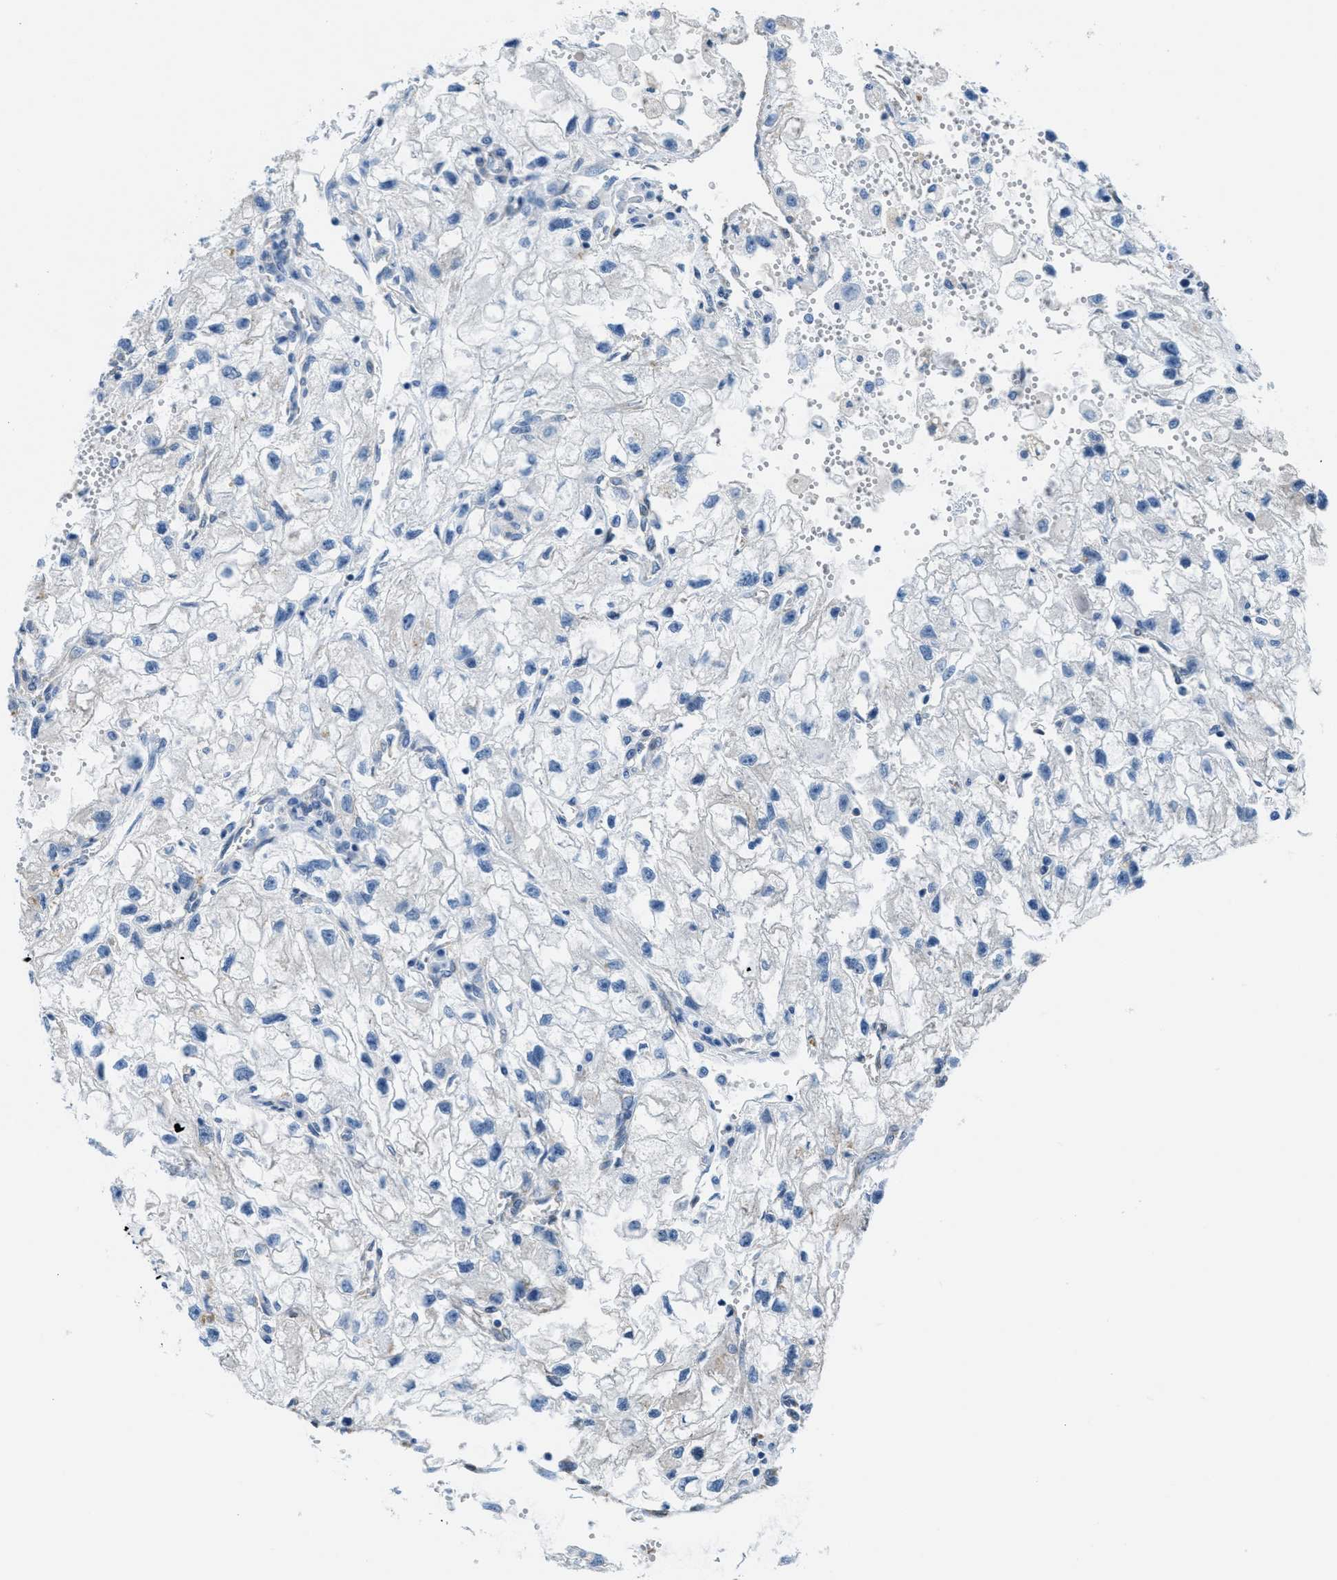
{"staining": {"intensity": "negative", "quantity": "none", "location": "none"}, "tissue": "renal cancer", "cell_type": "Tumor cells", "image_type": "cancer", "snomed": [{"axis": "morphology", "description": "Adenocarcinoma, NOS"}, {"axis": "topography", "description": "Kidney"}], "caption": "This is an immunohistochemistry (IHC) micrograph of adenocarcinoma (renal). There is no positivity in tumor cells.", "gene": "MAPRE2", "patient": {"sex": "female", "age": 70}}